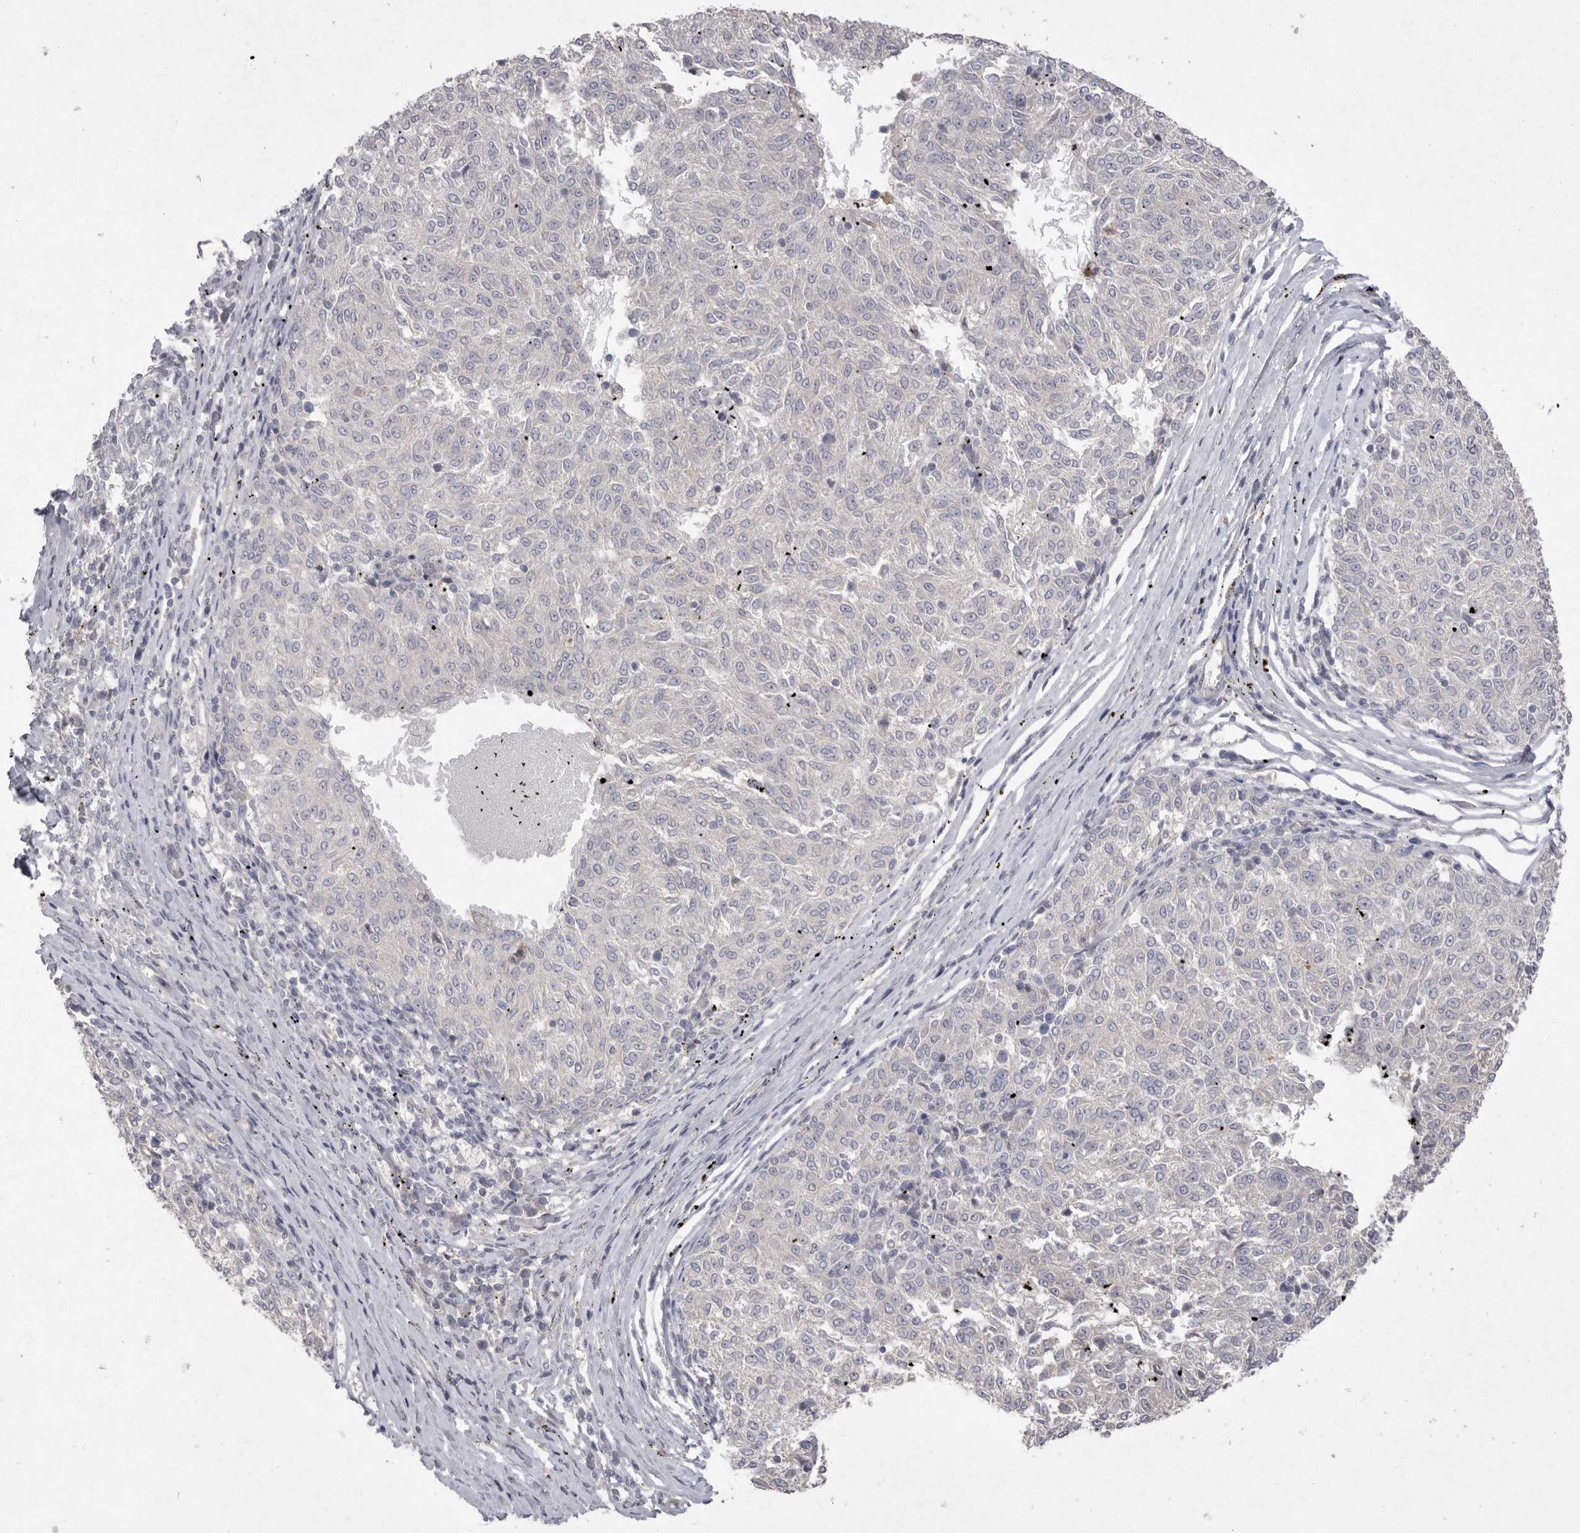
{"staining": {"intensity": "negative", "quantity": "none", "location": "none"}, "tissue": "melanoma", "cell_type": "Tumor cells", "image_type": "cancer", "snomed": [{"axis": "morphology", "description": "Malignant melanoma, NOS"}, {"axis": "topography", "description": "Skin"}], "caption": "This histopathology image is of malignant melanoma stained with IHC to label a protein in brown with the nuclei are counter-stained blue. There is no expression in tumor cells. (DAB (3,3'-diaminobenzidine) immunohistochemistry, high magnification).", "gene": "VANGL2", "patient": {"sex": "female", "age": 72}}